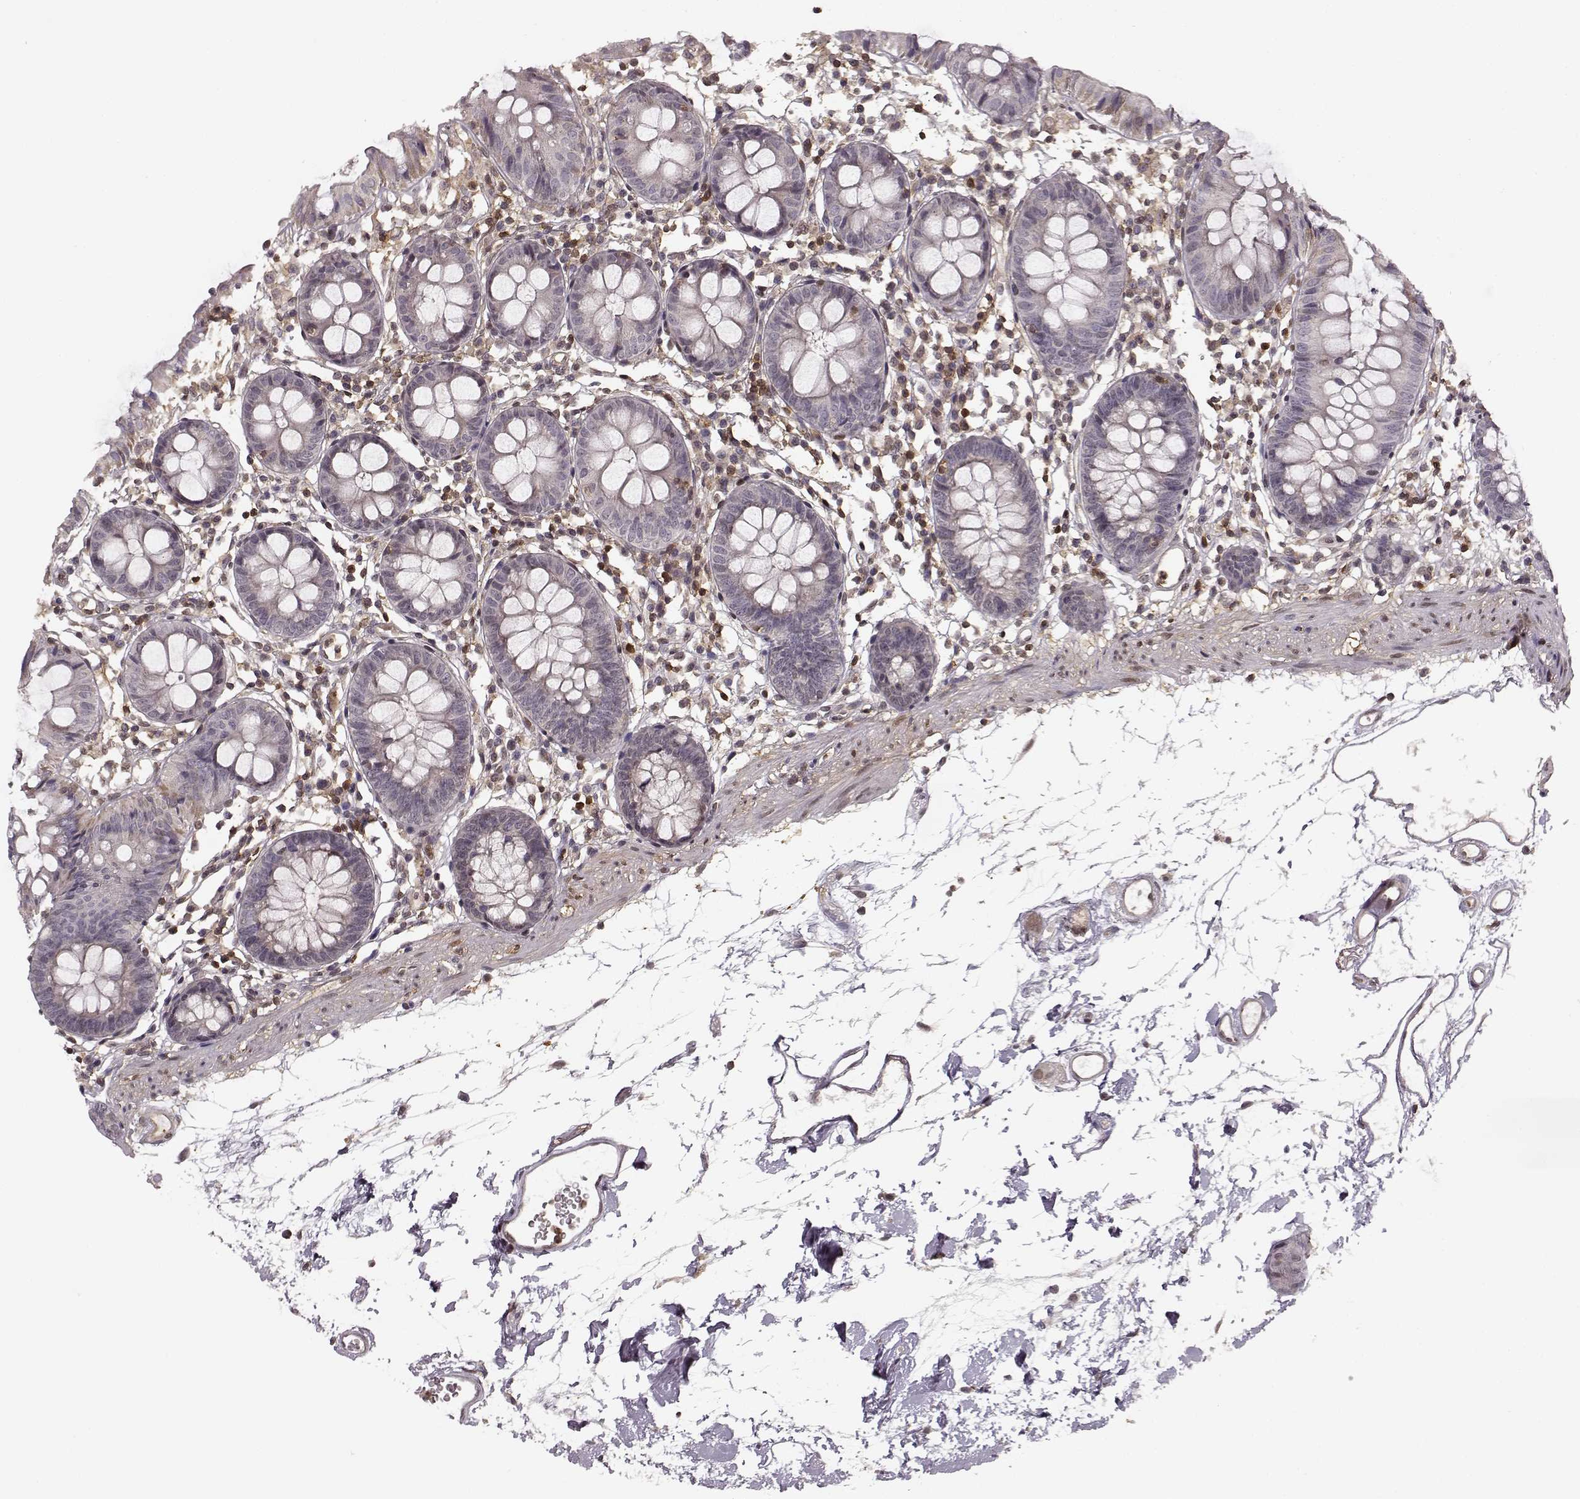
{"staining": {"intensity": "negative", "quantity": "none", "location": "none"}, "tissue": "colon", "cell_type": "Endothelial cells", "image_type": "normal", "snomed": [{"axis": "morphology", "description": "Normal tissue, NOS"}, {"axis": "topography", "description": "Colon"}], "caption": "IHC image of unremarkable colon: human colon stained with DAB demonstrates no significant protein expression in endothelial cells.", "gene": "MFSD1", "patient": {"sex": "female", "age": 84}}